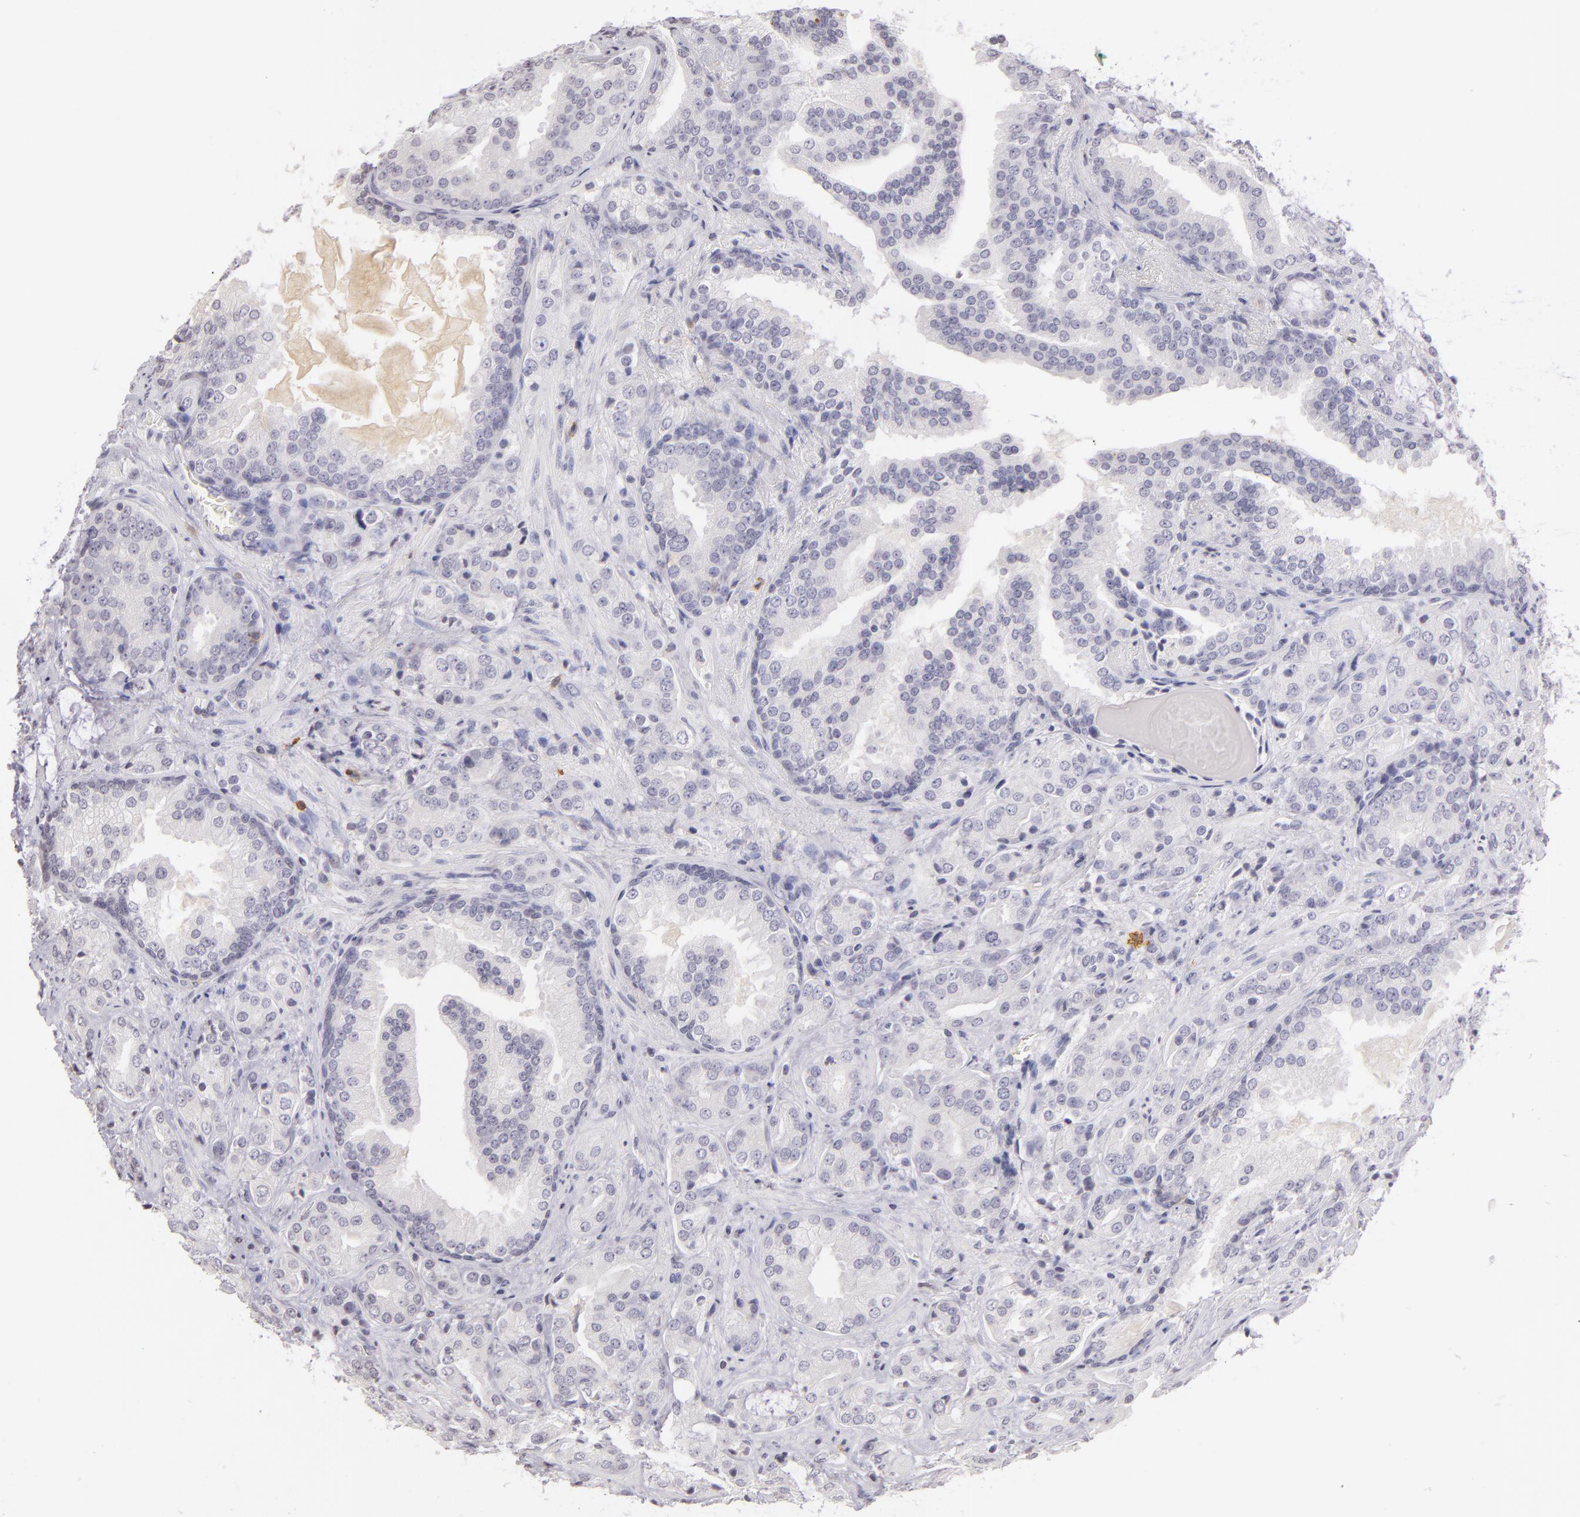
{"staining": {"intensity": "negative", "quantity": "none", "location": "none"}, "tissue": "prostate cancer", "cell_type": "Tumor cells", "image_type": "cancer", "snomed": [{"axis": "morphology", "description": "Adenocarcinoma, Medium grade"}, {"axis": "topography", "description": "Prostate"}], "caption": "Adenocarcinoma (medium-grade) (prostate) stained for a protein using immunohistochemistry exhibits no positivity tumor cells.", "gene": "IL2RA", "patient": {"sex": "male", "age": 70}}